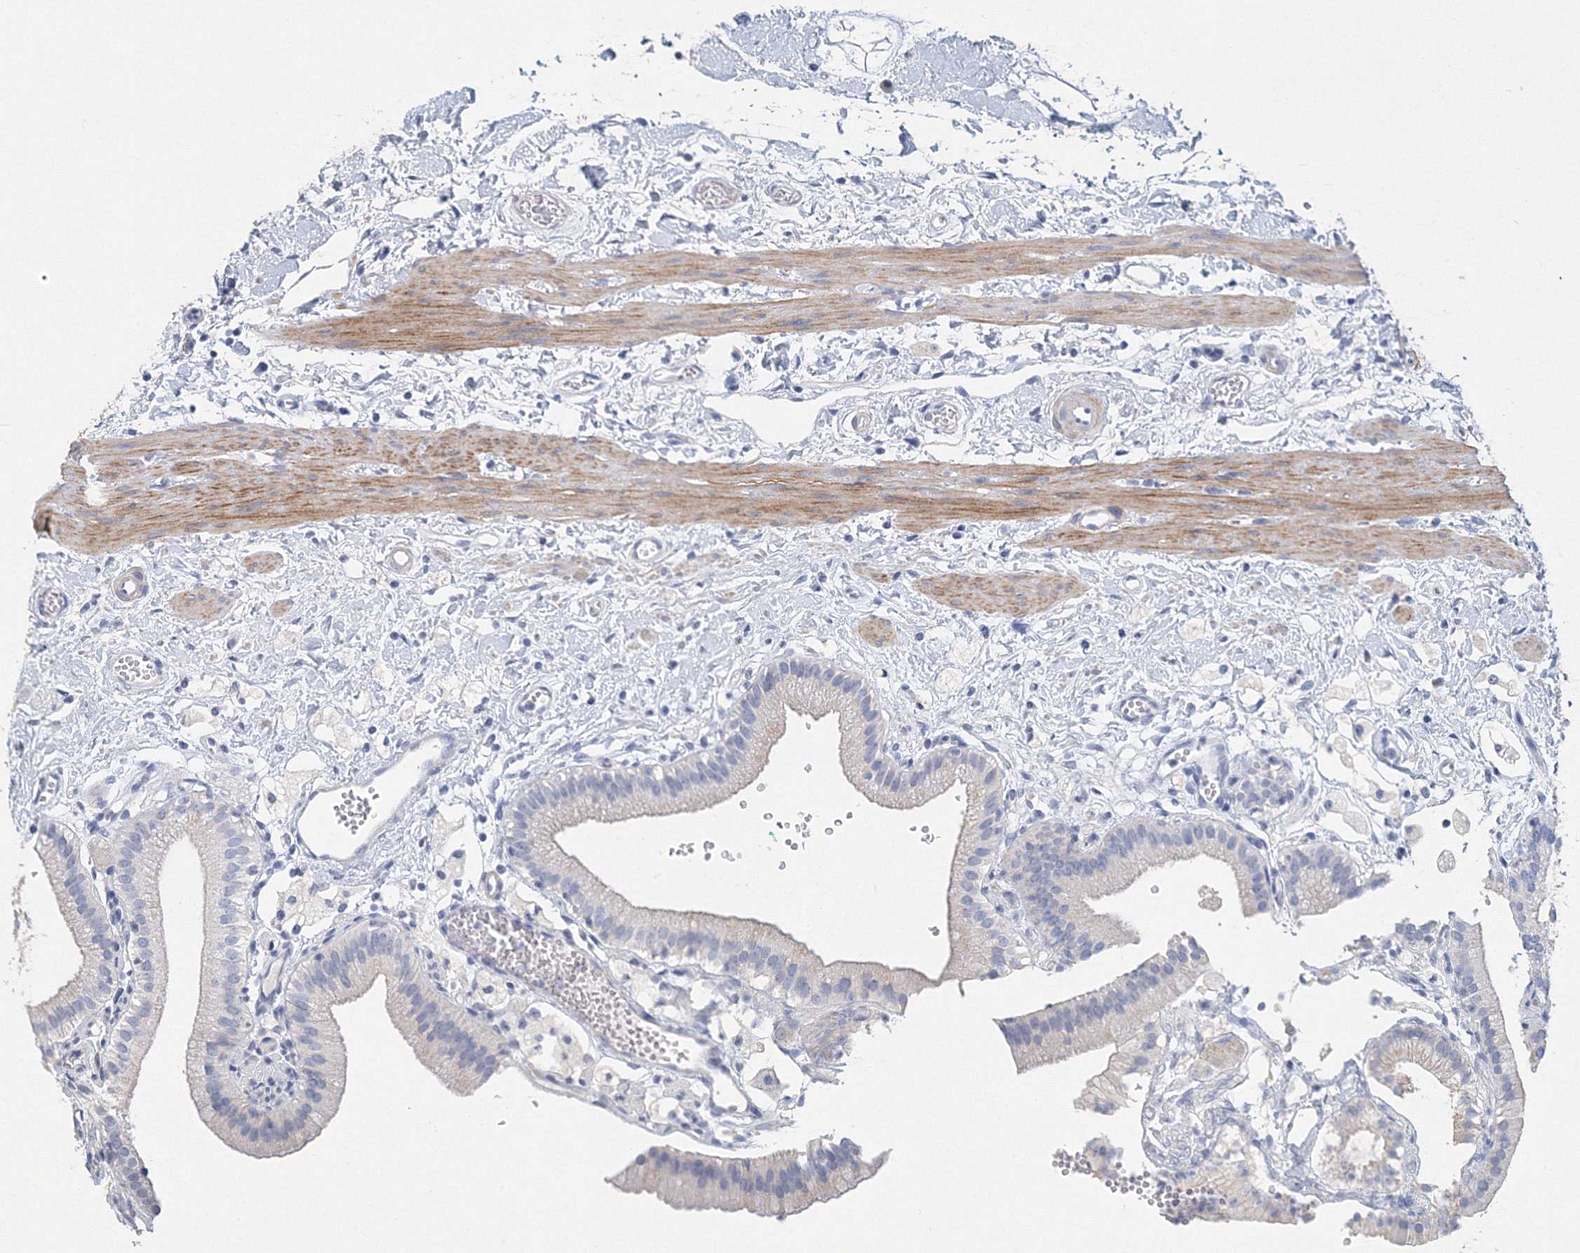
{"staining": {"intensity": "weak", "quantity": "<25%", "location": "cytoplasmic/membranous"}, "tissue": "gallbladder", "cell_type": "Glandular cells", "image_type": "normal", "snomed": [{"axis": "morphology", "description": "Normal tissue, NOS"}, {"axis": "topography", "description": "Gallbladder"}], "caption": "Normal gallbladder was stained to show a protein in brown. There is no significant expression in glandular cells. The staining is performed using DAB (3,3'-diaminobenzidine) brown chromogen with nuclei counter-stained in using hematoxylin.", "gene": "OSBPL6", "patient": {"sex": "male", "age": 55}}